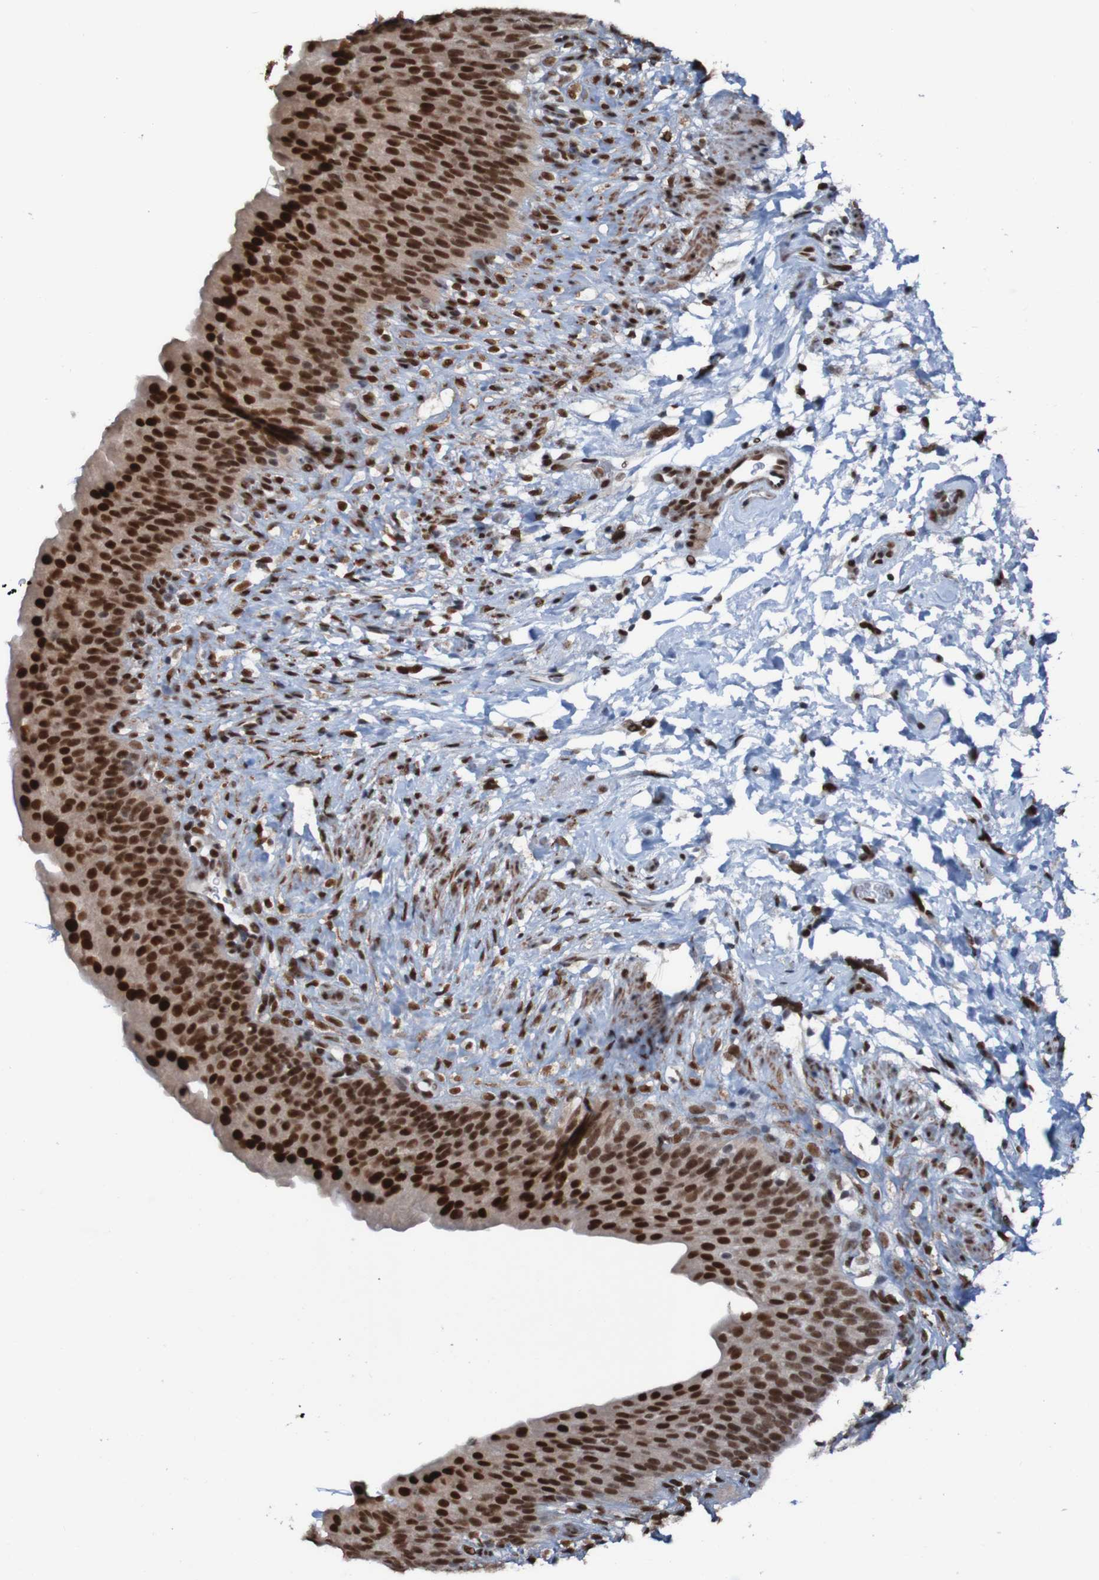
{"staining": {"intensity": "strong", "quantity": ">75%", "location": "cytoplasmic/membranous,nuclear"}, "tissue": "urinary bladder", "cell_type": "Urothelial cells", "image_type": "normal", "snomed": [{"axis": "morphology", "description": "Normal tissue, NOS"}, {"axis": "topography", "description": "Urinary bladder"}], "caption": "High-magnification brightfield microscopy of normal urinary bladder stained with DAB (brown) and counterstained with hematoxylin (blue). urothelial cells exhibit strong cytoplasmic/membranous,nuclear expression is seen in approximately>75% of cells.", "gene": "PHF2", "patient": {"sex": "female", "age": 79}}